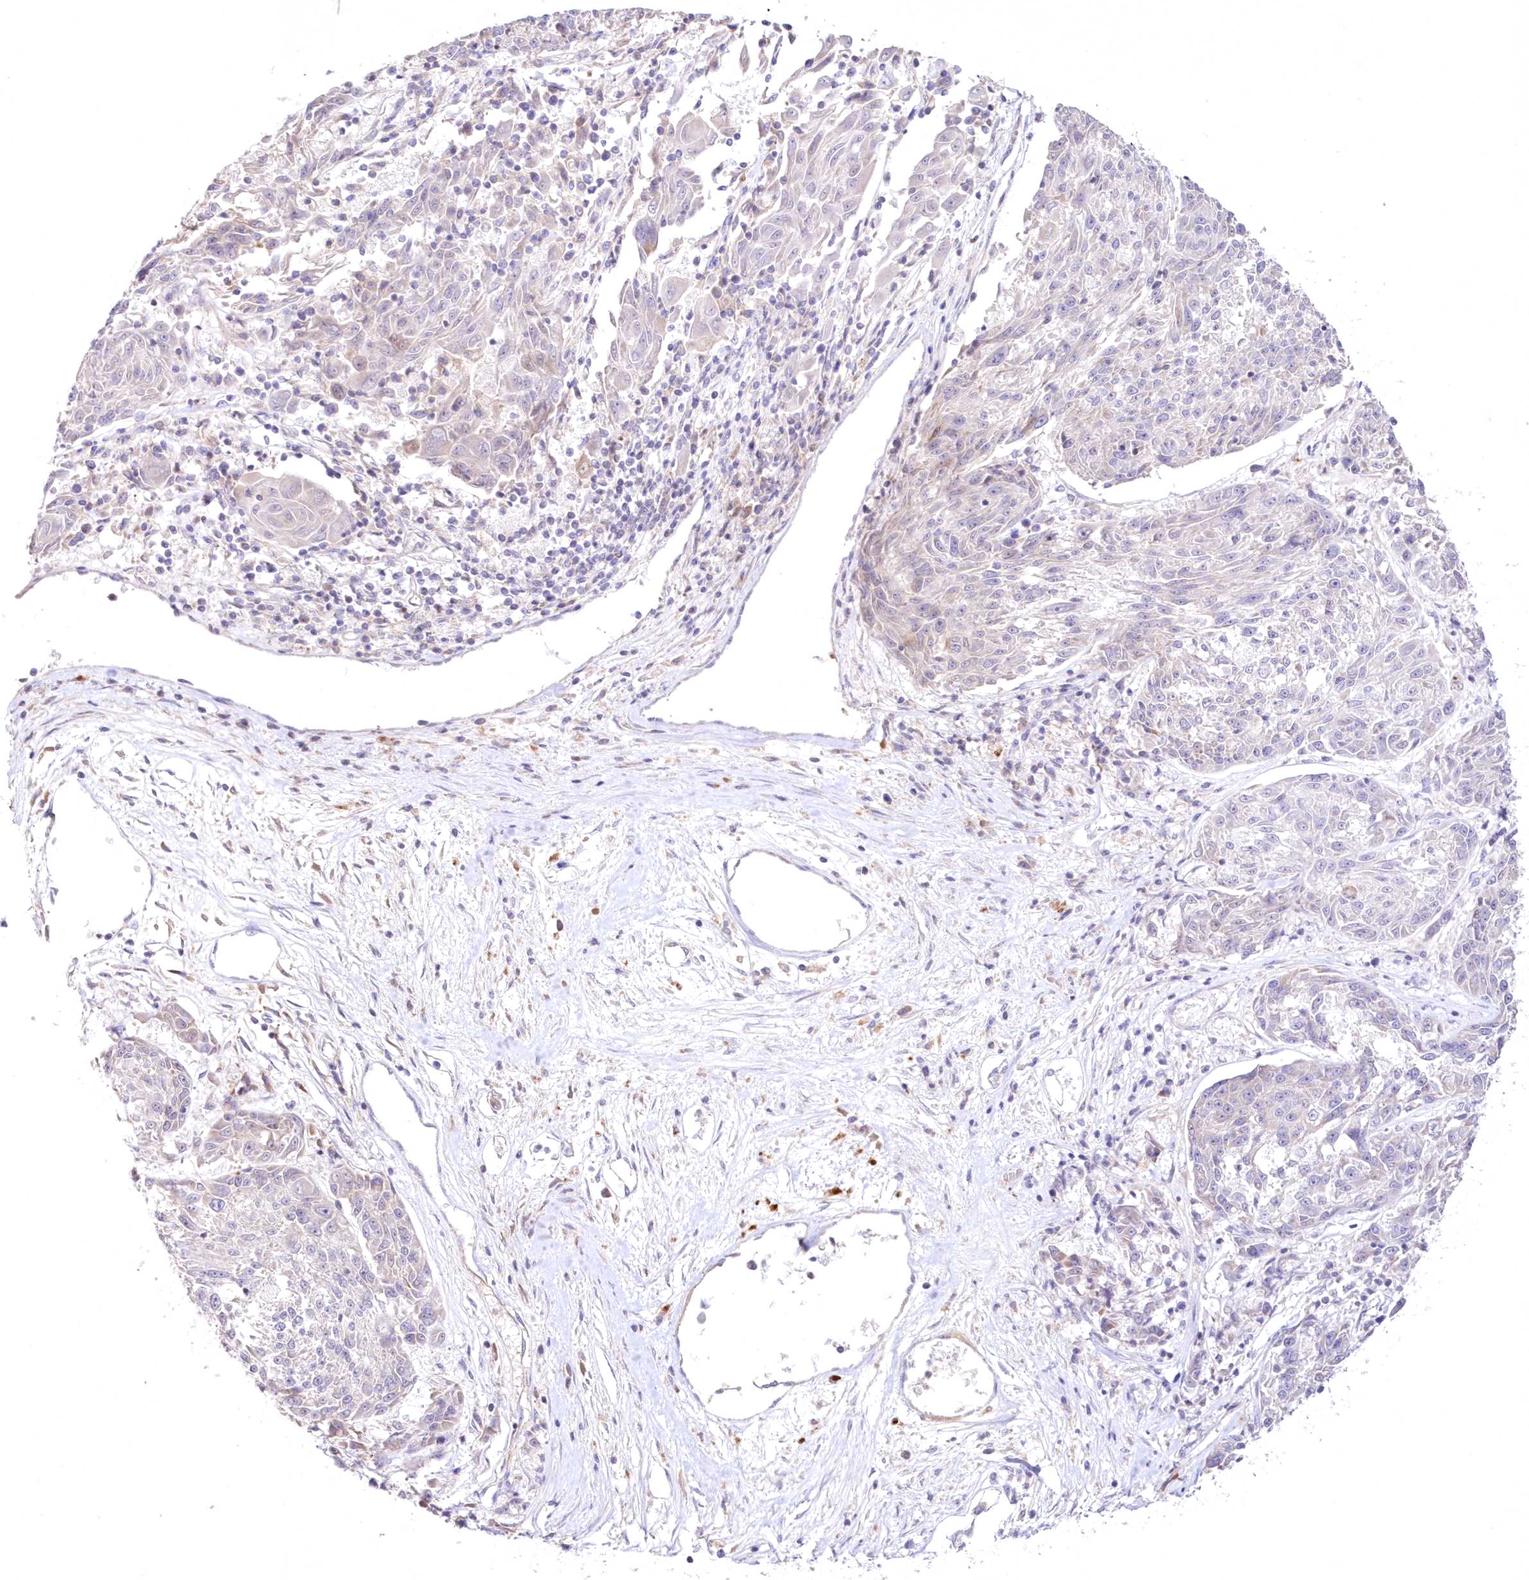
{"staining": {"intensity": "weak", "quantity": "<25%", "location": "cytoplasmic/membranous"}, "tissue": "melanoma", "cell_type": "Tumor cells", "image_type": "cancer", "snomed": [{"axis": "morphology", "description": "Malignant melanoma, NOS"}, {"axis": "topography", "description": "Skin"}], "caption": "The IHC photomicrograph has no significant expression in tumor cells of melanoma tissue.", "gene": "NEU4", "patient": {"sex": "male", "age": 53}}